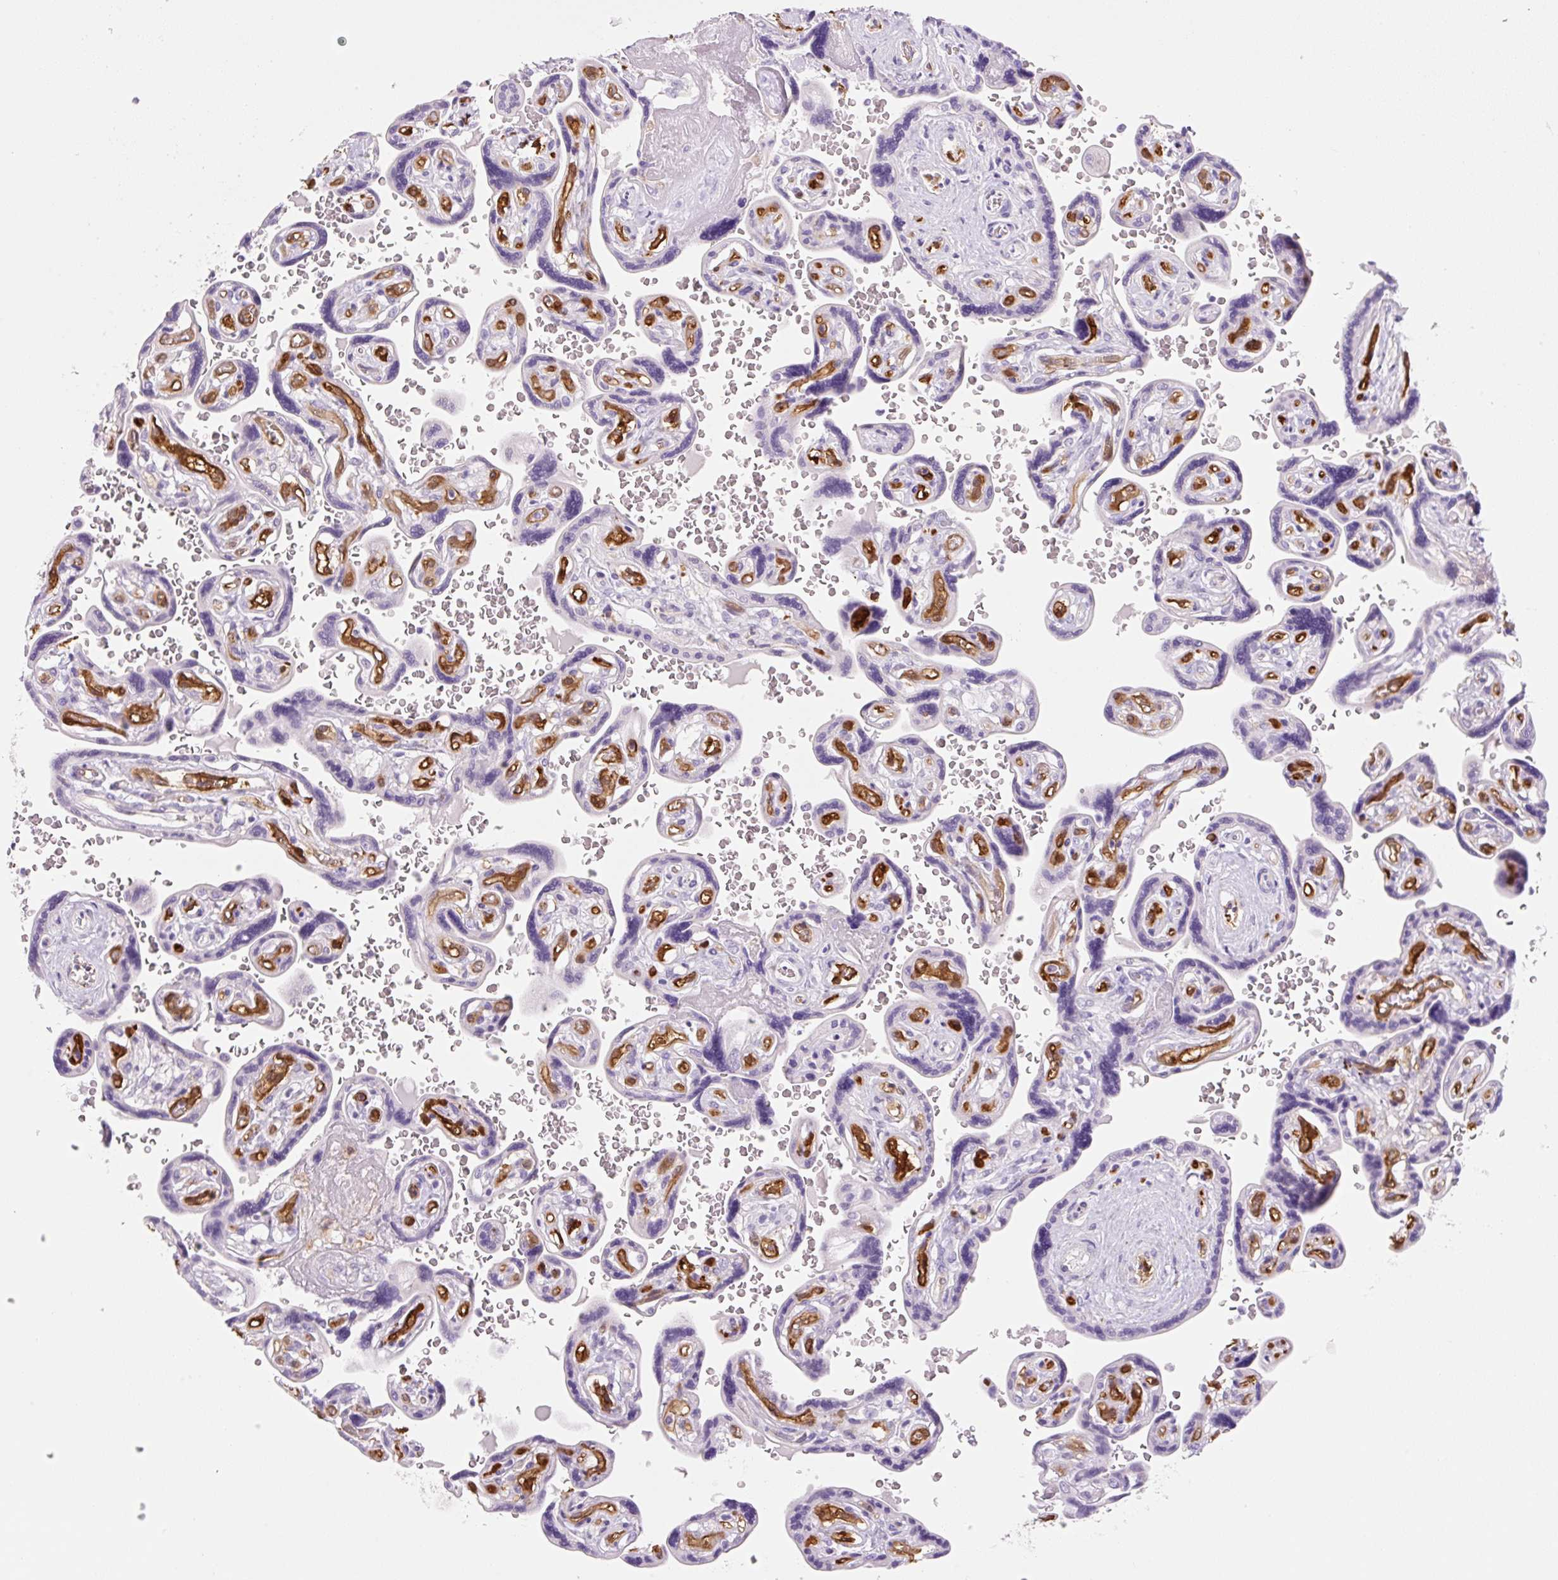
{"staining": {"intensity": "negative", "quantity": "none", "location": "none"}, "tissue": "placenta", "cell_type": "Trophoblastic cells", "image_type": "normal", "snomed": [{"axis": "morphology", "description": "Normal tissue, NOS"}, {"axis": "topography", "description": "Placenta"}], "caption": "The immunohistochemistry (IHC) micrograph has no significant staining in trophoblastic cells of placenta.", "gene": "FABP5", "patient": {"sex": "female", "age": 32}}